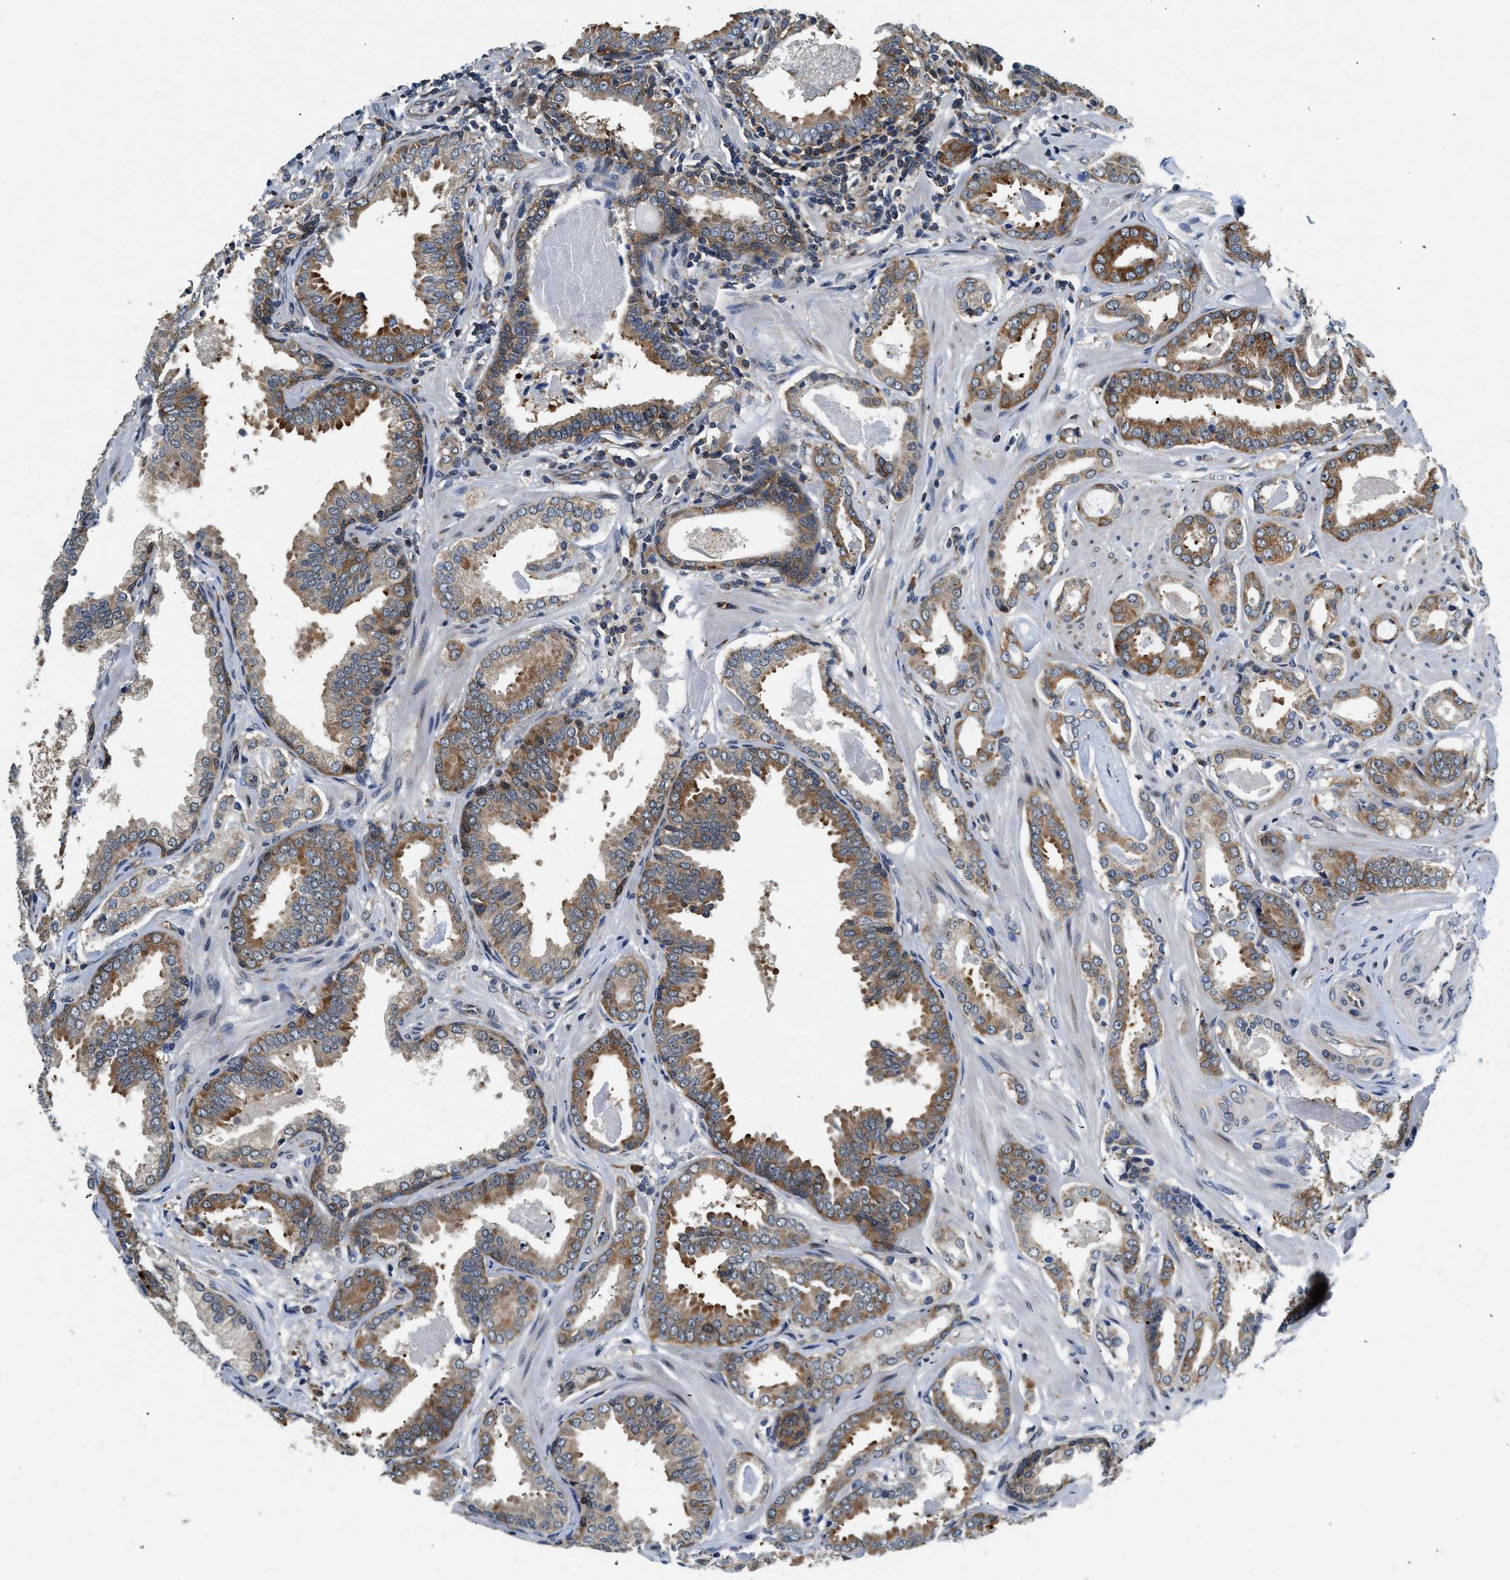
{"staining": {"intensity": "moderate", "quantity": ">75%", "location": "cytoplasmic/membranous"}, "tissue": "prostate cancer", "cell_type": "Tumor cells", "image_type": "cancer", "snomed": [{"axis": "morphology", "description": "Adenocarcinoma, Low grade"}, {"axis": "topography", "description": "Prostate"}], "caption": "Protein analysis of prostate low-grade adenocarcinoma tissue exhibits moderate cytoplasmic/membranous positivity in approximately >75% of tumor cells.", "gene": "PA2G4", "patient": {"sex": "male", "age": 53}}